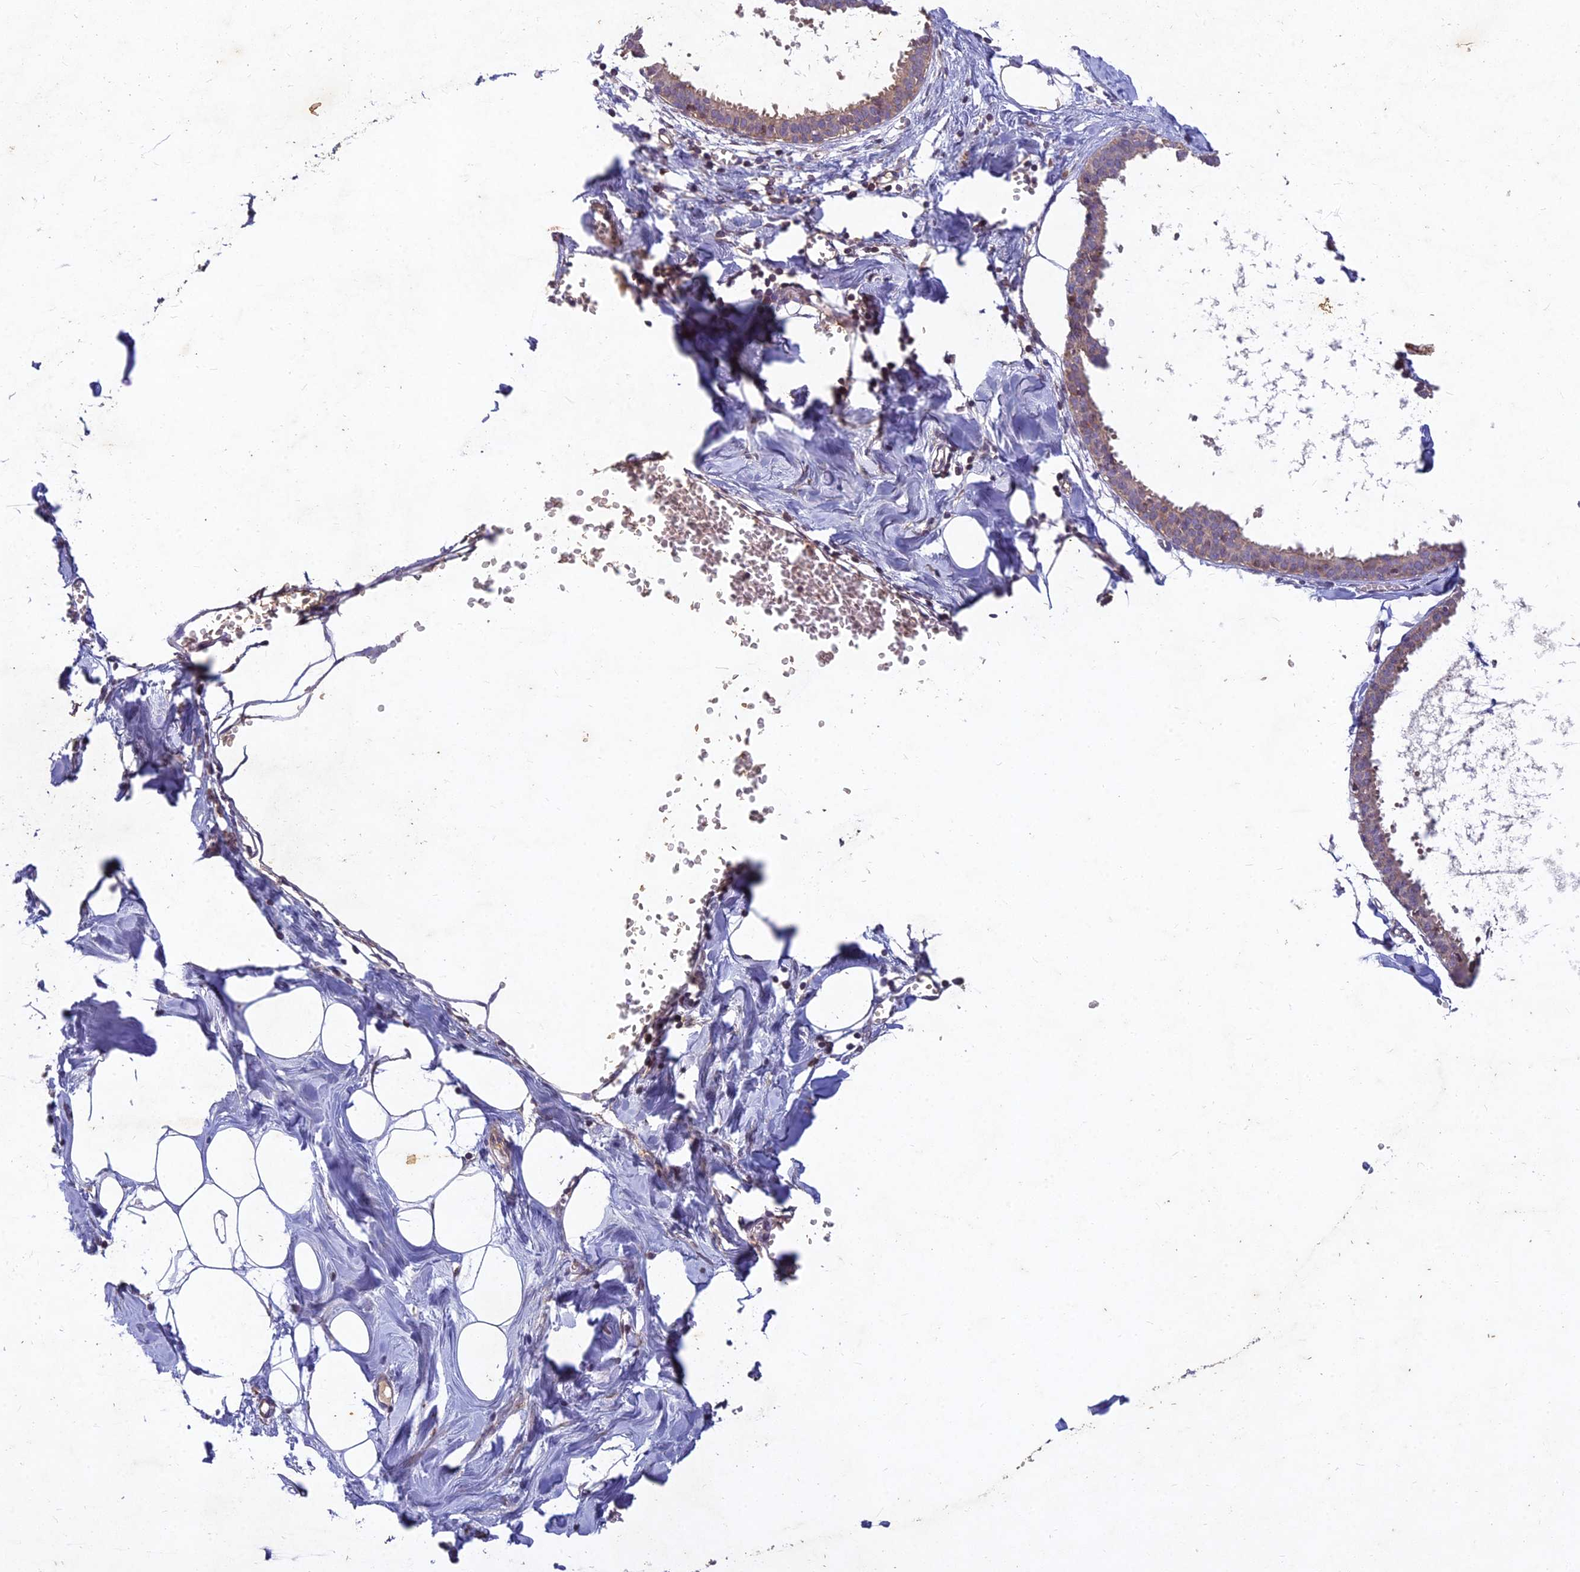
{"staining": {"intensity": "negative", "quantity": "none", "location": "none"}, "tissue": "breast", "cell_type": "Adipocytes", "image_type": "normal", "snomed": [{"axis": "morphology", "description": "Normal tissue, NOS"}, {"axis": "topography", "description": "Breast"}], "caption": "A high-resolution micrograph shows IHC staining of unremarkable breast, which shows no significant positivity in adipocytes. (DAB (3,3'-diaminobenzidine) immunohistochemistry (IHC), high magnification).", "gene": "RELCH", "patient": {"sex": "female", "age": 27}}